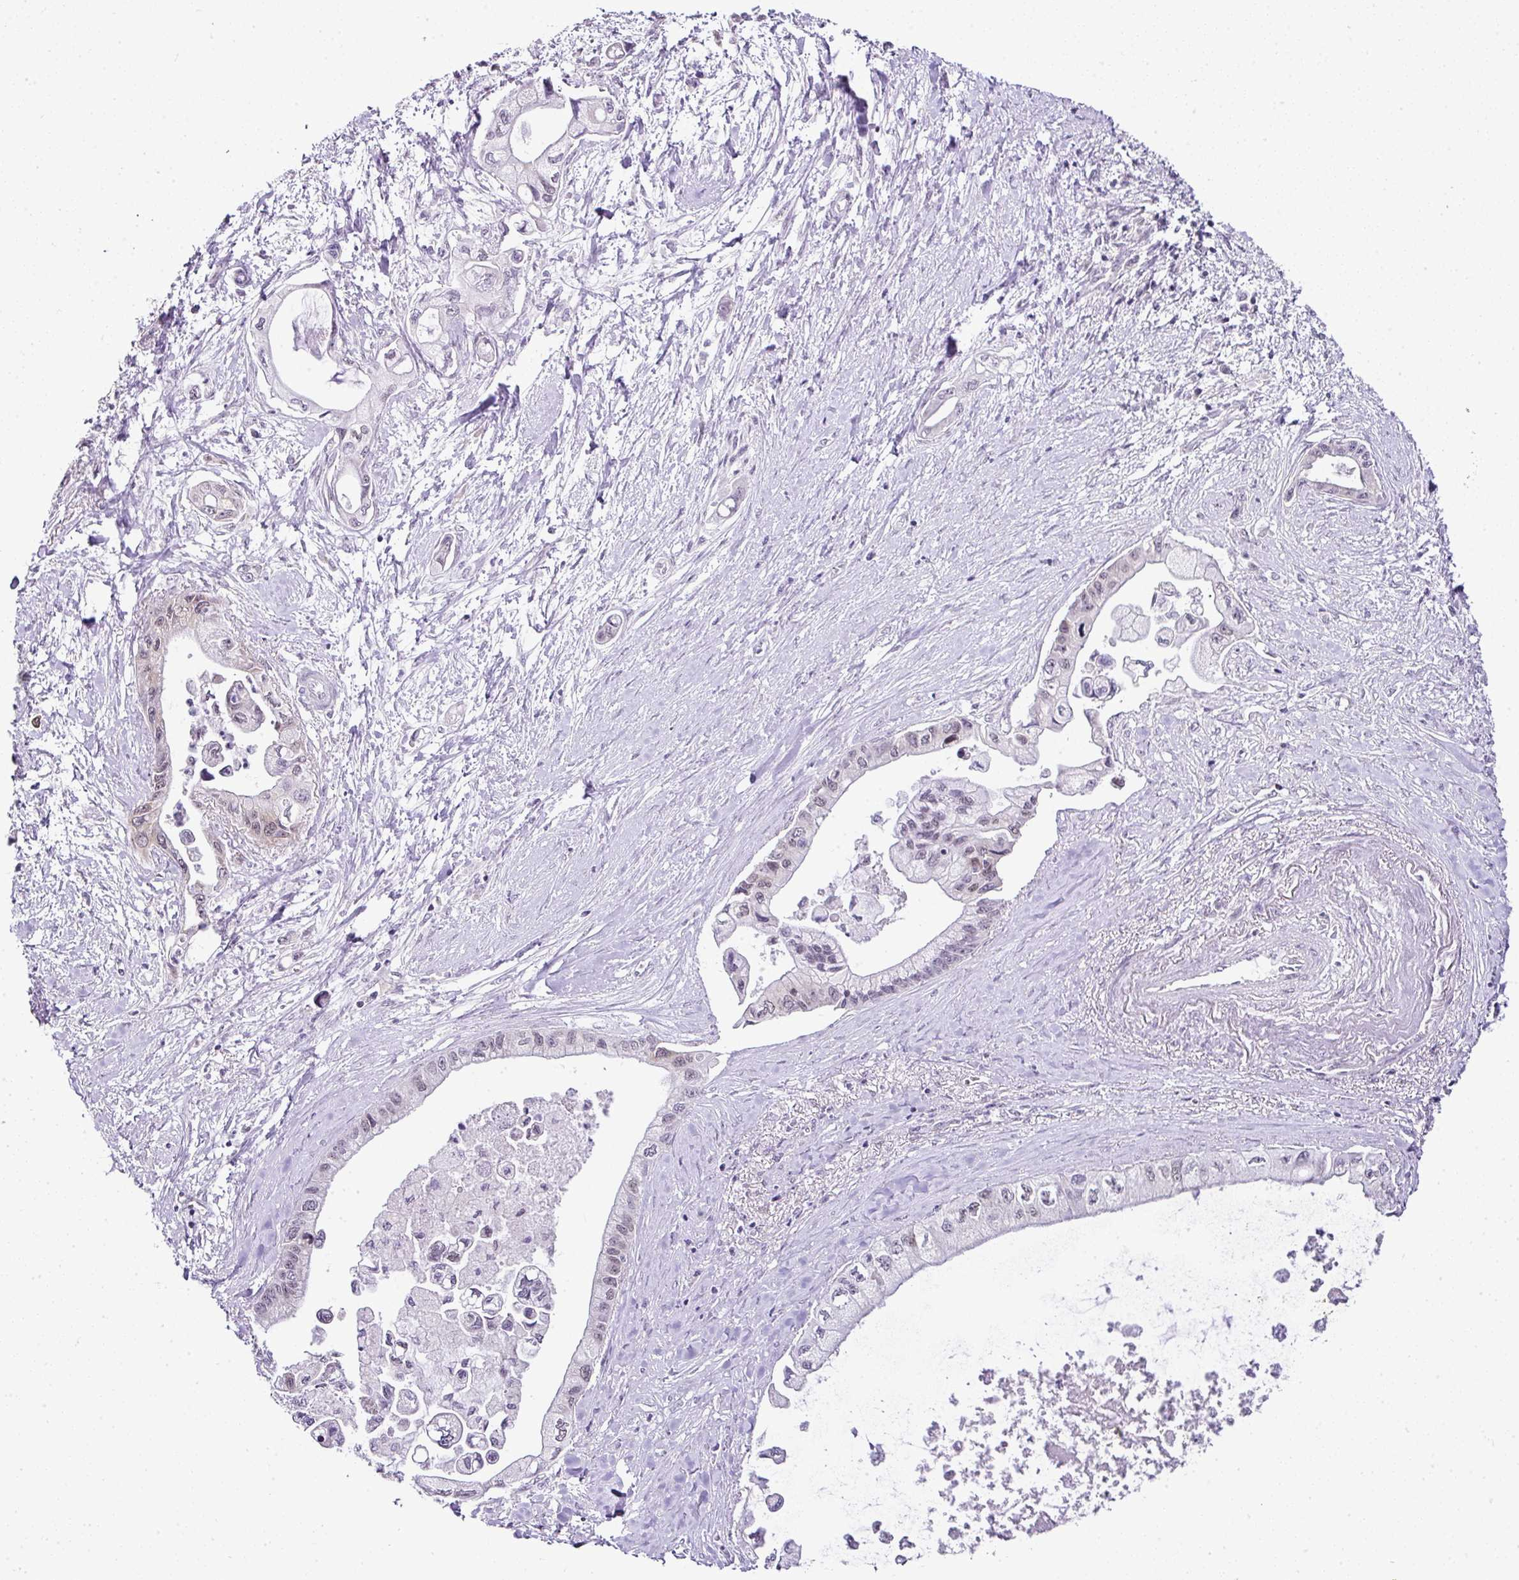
{"staining": {"intensity": "negative", "quantity": "none", "location": "none"}, "tissue": "pancreatic cancer", "cell_type": "Tumor cells", "image_type": "cancer", "snomed": [{"axis": "morphology", "description": "Adenocarcinoma, NOS"}, {"axis": "topography", "description": "Pancreas"}], "caption": "The histopathology image exhibits no staining of tumor cells in adenocarcinoma (pancreatic).", "gene": "FAM32A", "patient": {"sex": "male", "age": 61}}